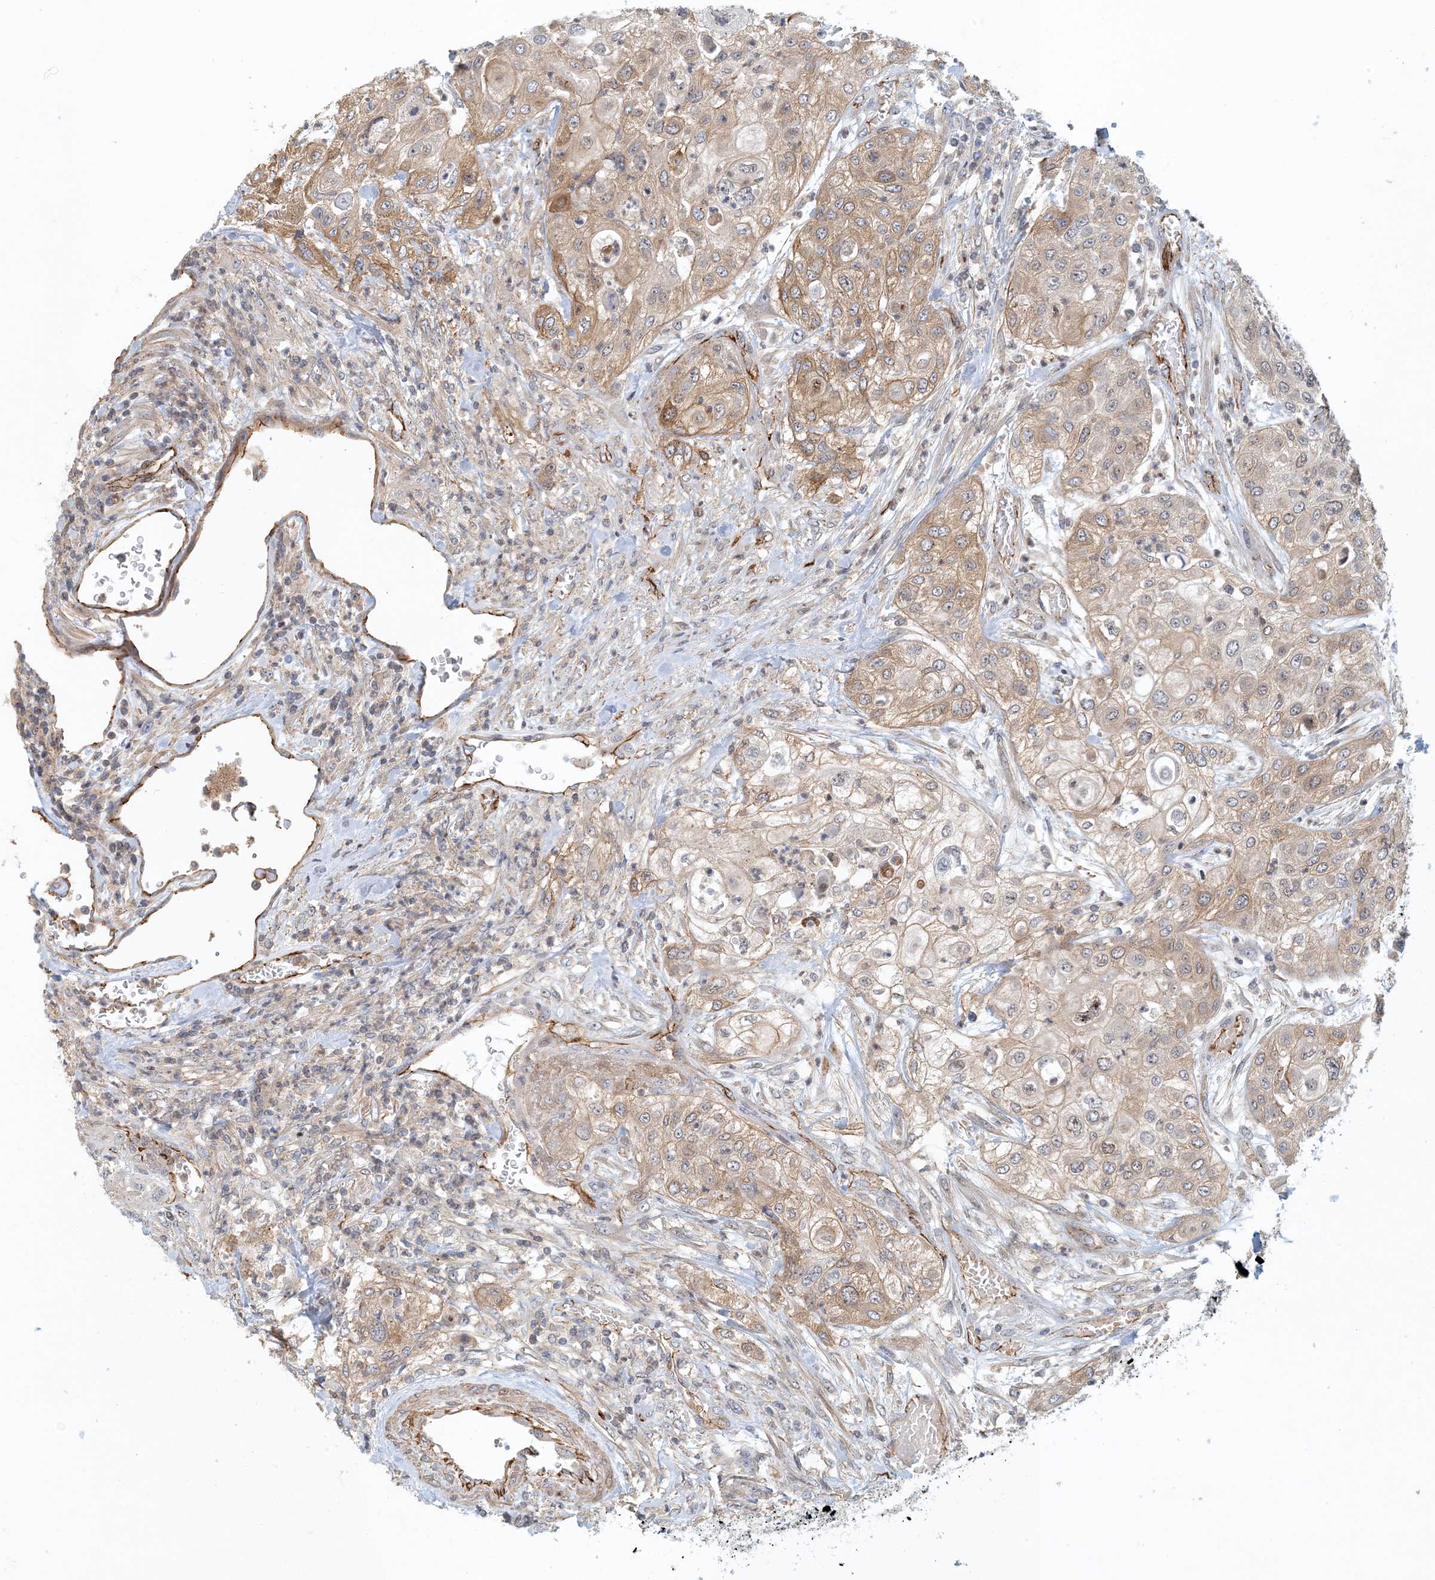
{"staining": {"intensity": "weak", "quantity": "25%-75%", "location": "cytoplasmic/membranous"}, "tissue": "urothelial cancer", "cell_type": "Tumor cells", "image_type": "cancer", "snomed": [{"axis": "morphology", "description": "Urothelial carcinoma, High grade"}, {"axis": "topography", "description": "Urinary bladder"}], "caption": "A low amount of weak cytoplasmic/membranous expression is seen in about 25%-75% of tumor cells in high-grade urothelial carcinoma tissue. (Brightfield microscopy of DAB IHC at high magnification).", "gene": "MAPKBP1", "patient": {"sex": "female", "age": 79}}